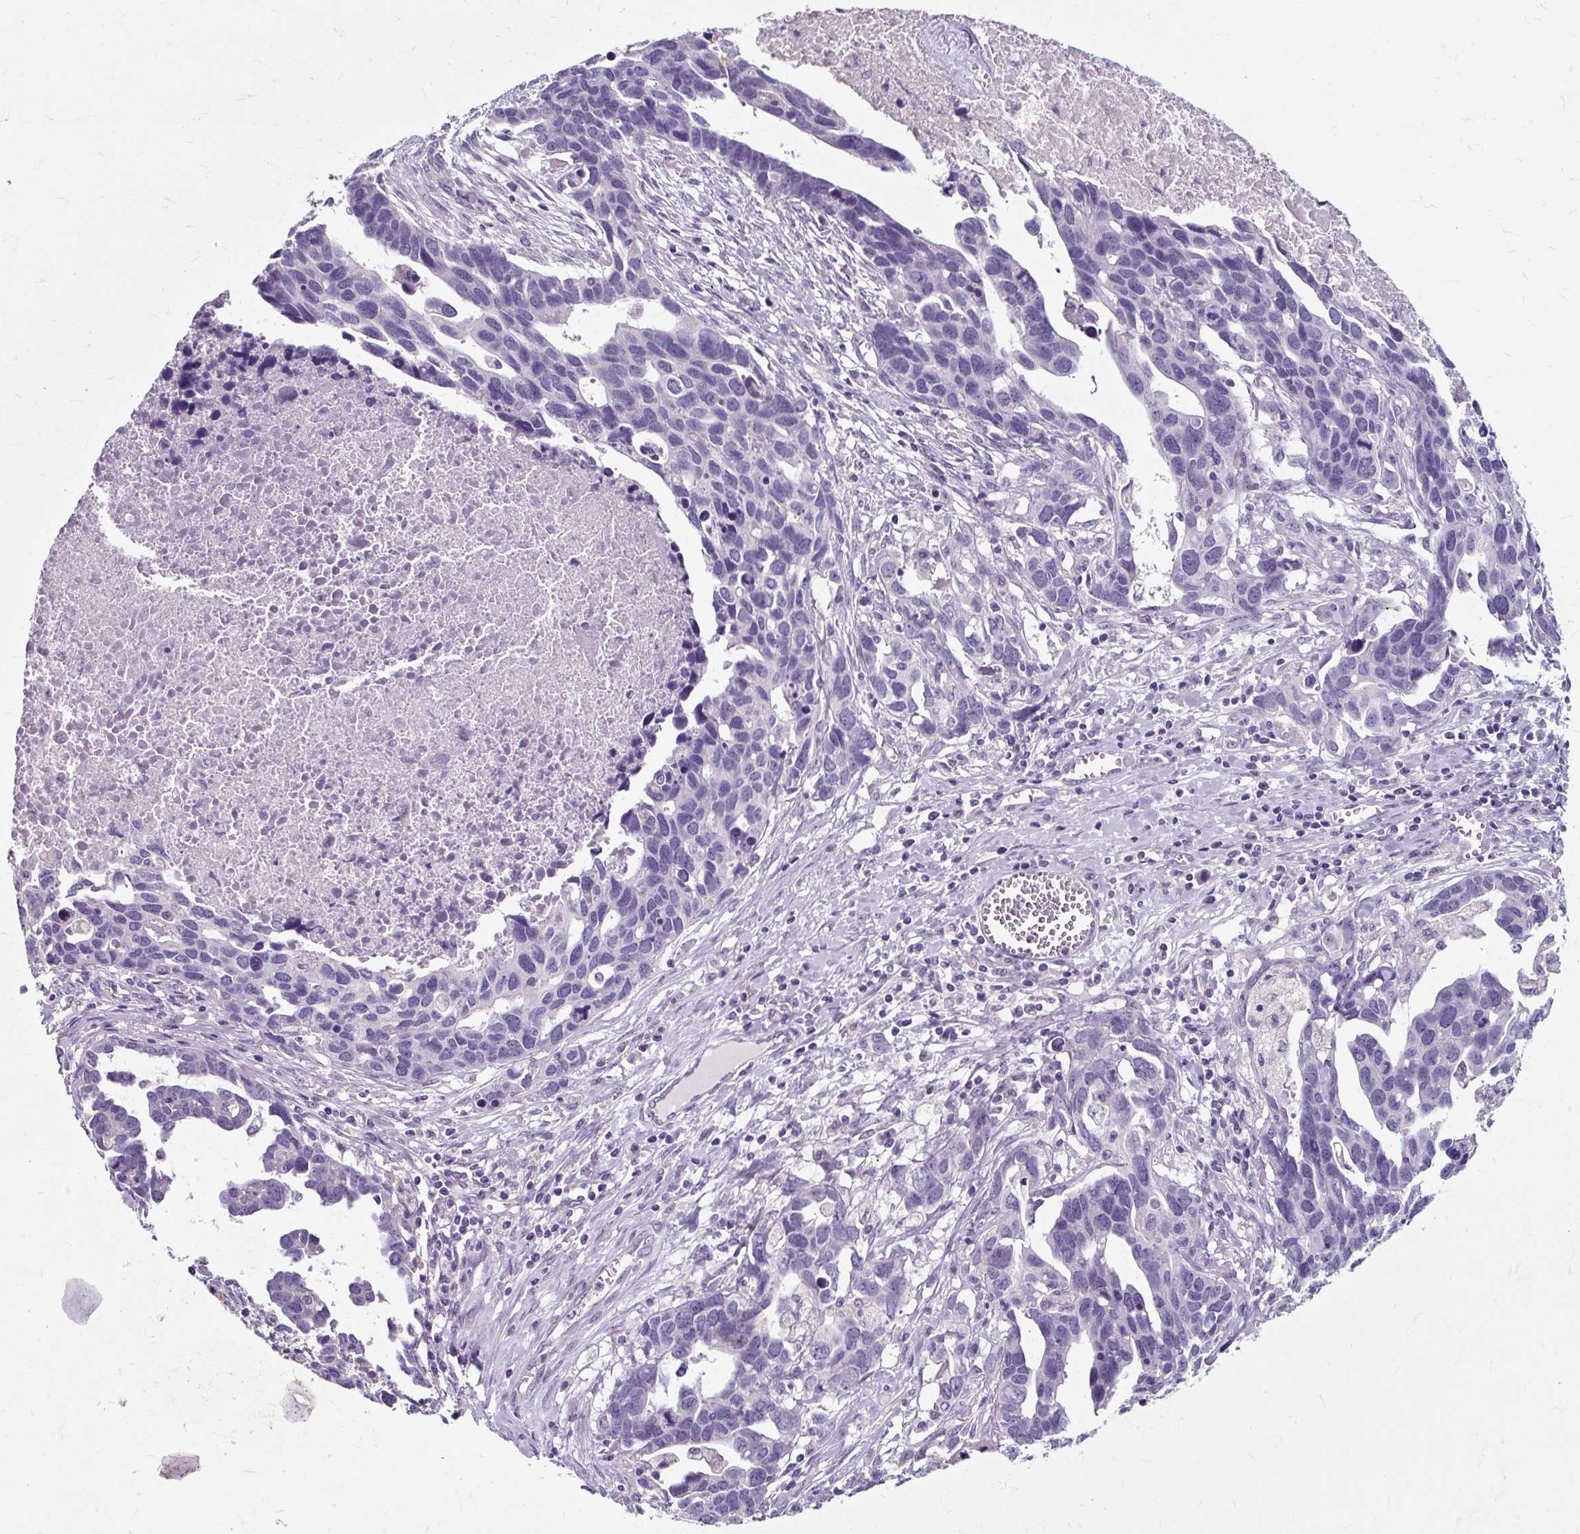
{"staining": {"intensity": "negative", "quantity": "none", "location": "none"}, "tissue": "ovarian cancer", "cell_type": "Tumor cells", "image_type": "cancer", "snomed": [{"axis": "morphology", "description": "Cystadenocarcinoma, serous, NOS"}, {"axis": "topography", "description": "Ovary"}], "caption": "Ovarian cancer (serous cystadenocarcinoma) was stained to show a protein in brown. There is no significant staining in tumor cells.", "gene": "KLHL24", "patient": {"sex": "female", "age": 54}}